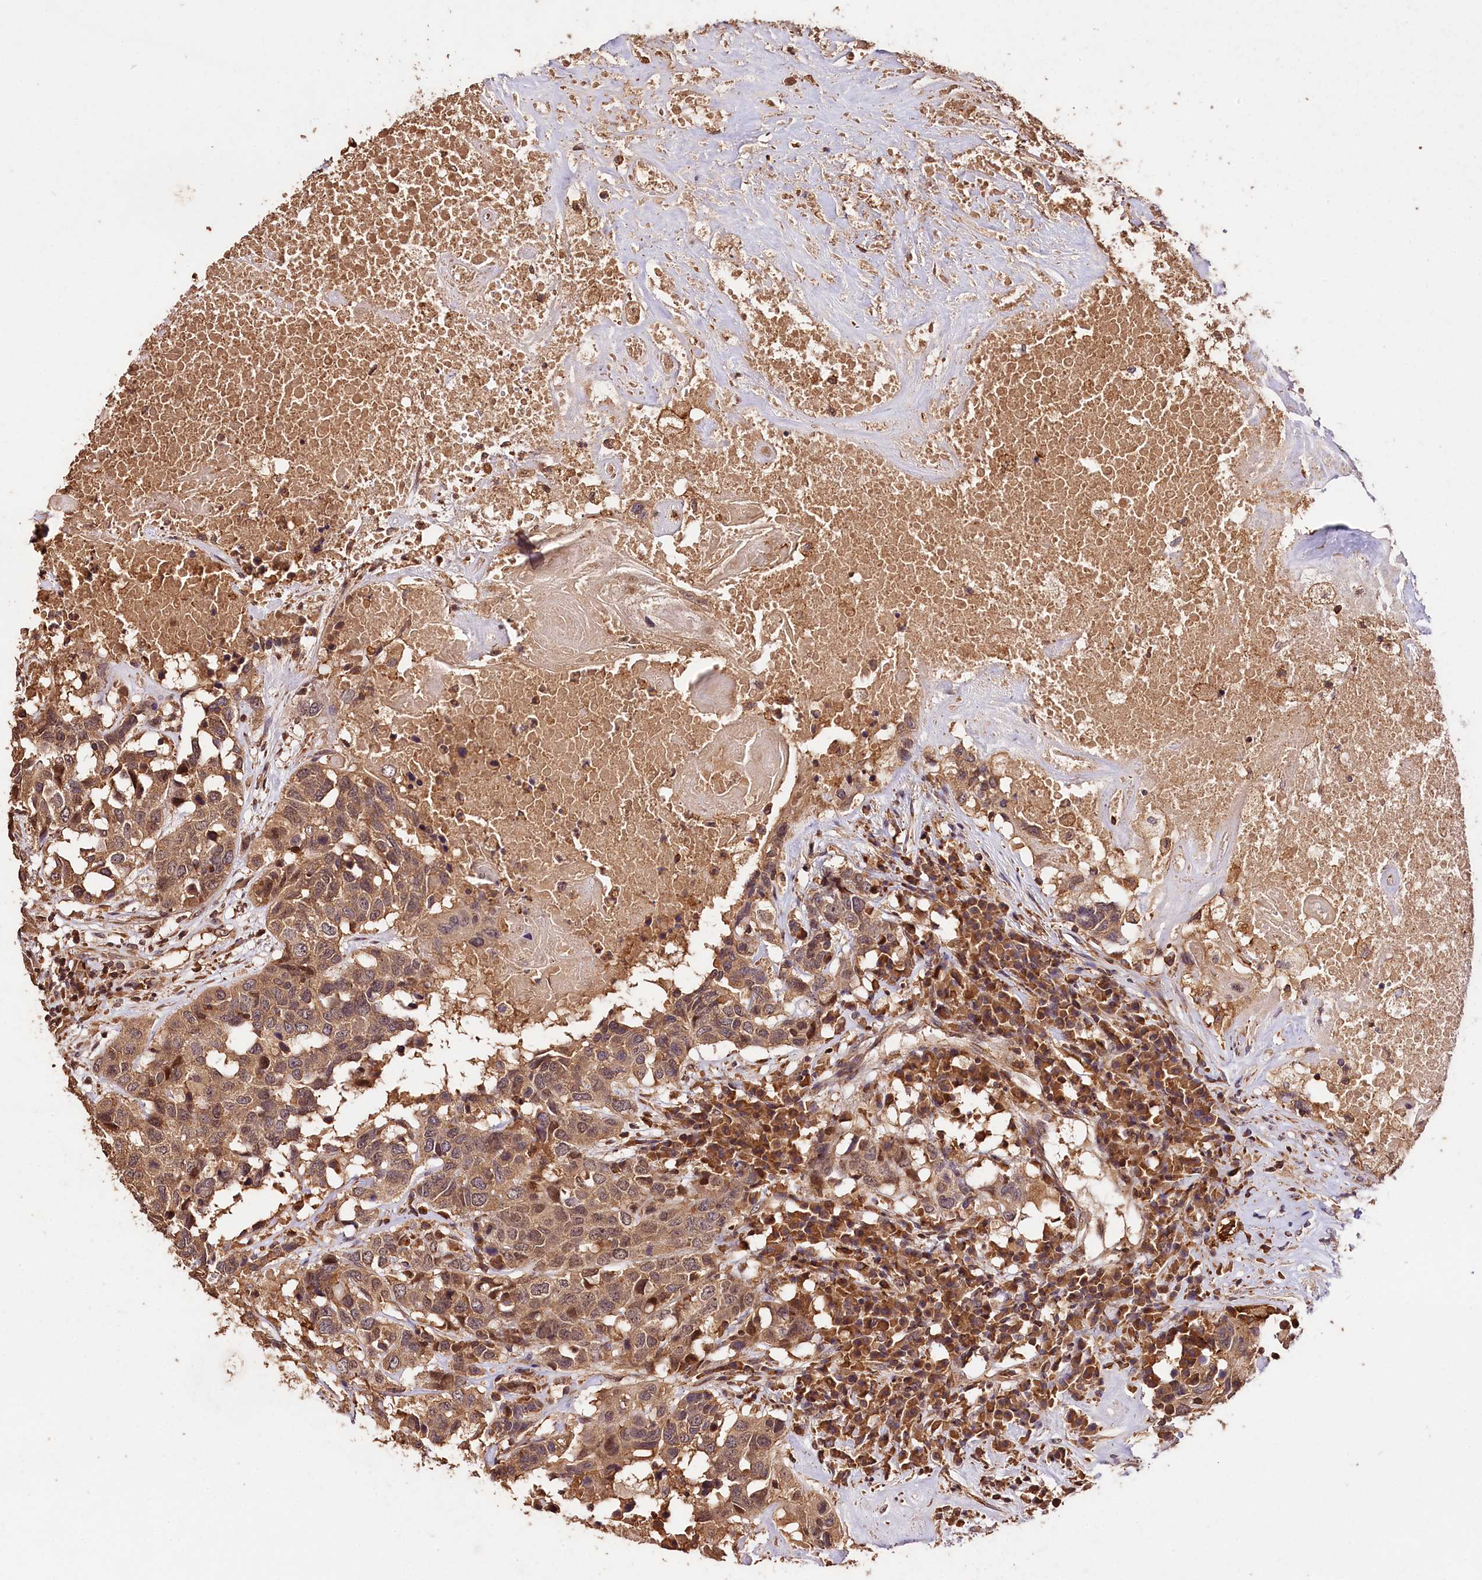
{"staining": {"intensity": "weak", "quantity": ">75%", "location": "cytoplasmic/membranous"}, "tissue": "head and neck cancer", "cell_type": "Tumor cells", "image_type": "cancer", "snomed": [{"axis": "morphology", "description": "Squamous cell carcinoma, NOS"}, {"axis": "topography", "description": "Head-Neck"}], "caption": "Head and neck cancer stained for a protein (brown) shows weak cytoplasmic/membranous positive expression in approximately >75% of tumor cells.", "gene": "KPTN", "patient": {"sex": "male", "age": 66}}